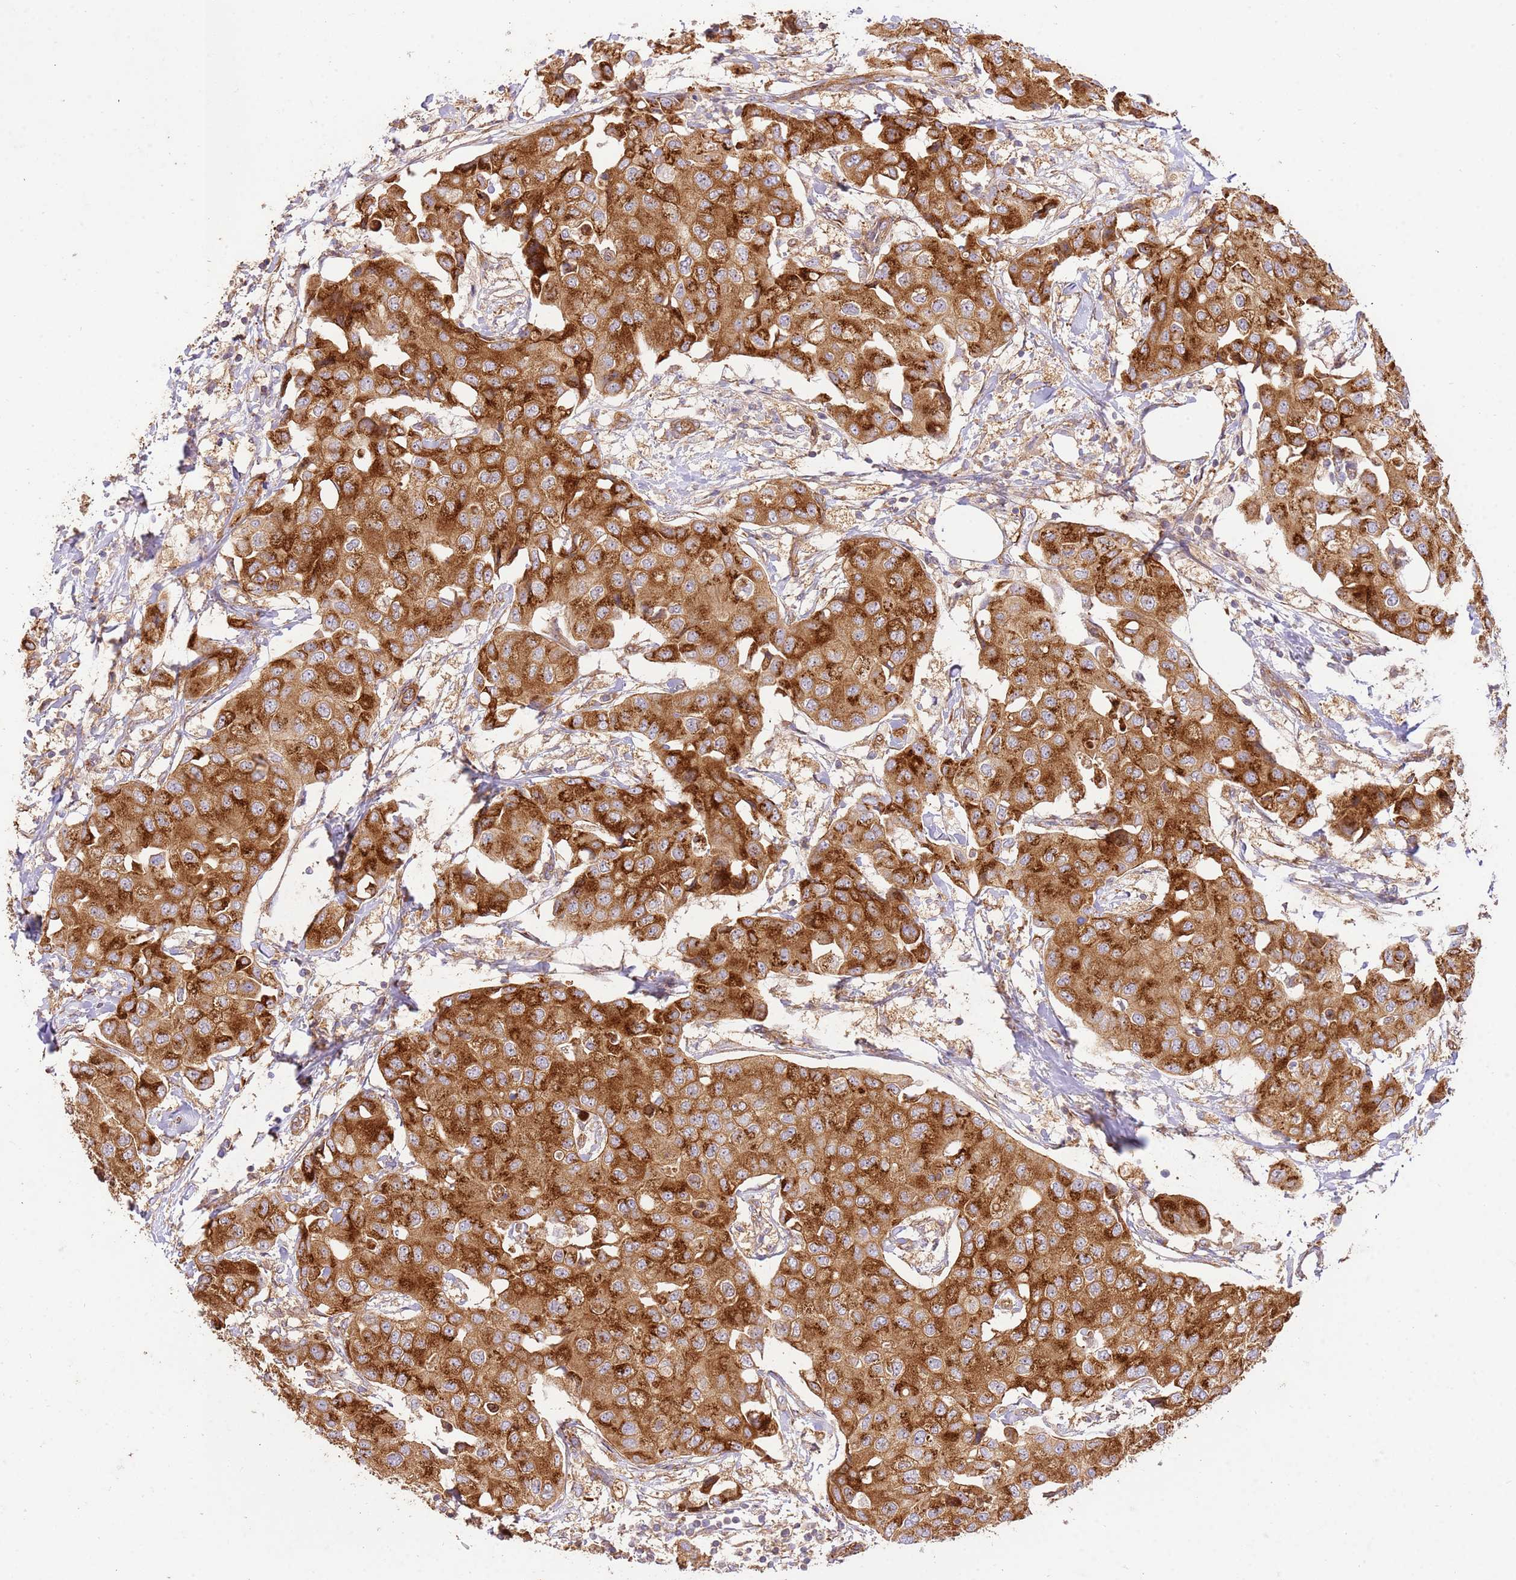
{"staining": {"intensity": "strong", "quantity": ">75%", "location": "cytoplasmic/membranous"}, "tissue": "breast cancer", "cell_type": "Tumor cells", "image_type": "cancer", "snomed": [{"axis": "morphology", "description": "Duct carcinoma"}, {"axis": "topography", "description": "Breast"}, {"axis": "topography", "description": "Lymph node"}], "caption": "Strong cytoplasmic/membranous expression is appreciated in about >75% of tumor cells in breast cancer. (brown staining indicates protein expression, while blue staining denotes nuclei).", "gene": "ZBTB39", "patient": {"sex": "female", "age": 80}}